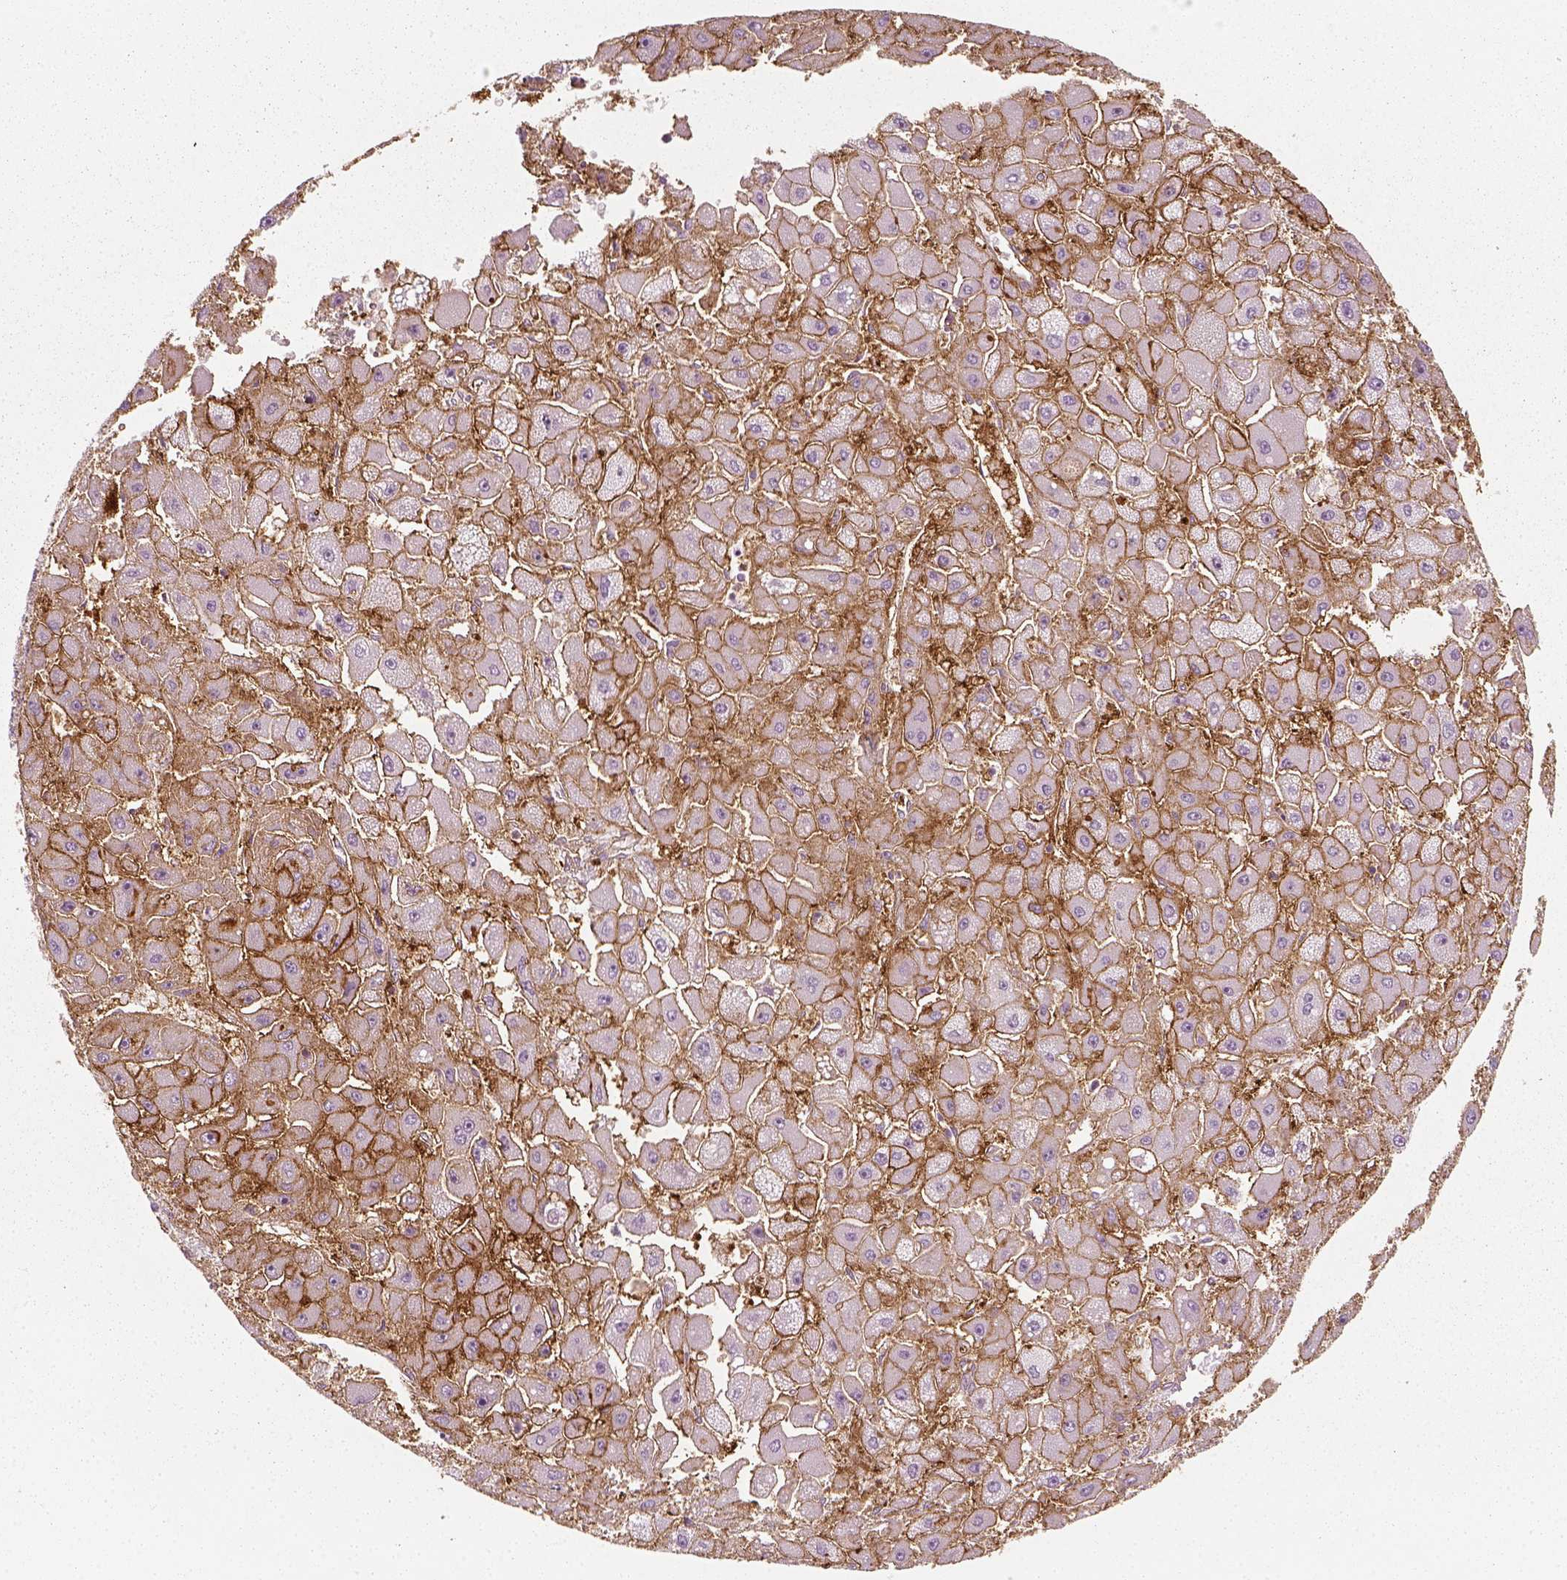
{"staining": {"intensity": "moderate", "quantity": ">75%", "location": "cytoplasmic/membranous"}, "tissue": "liver cancer", "cell_type": "Tumor cells", "image_type": "cancer", "snomed": [{"axis": "morphology", "description": "Carcinoma, Hepatocellular, NOS"}, {"axis": "topography", "description": "Liver"}], "caption": "Moderate cytoplasmic/membranous staining is appreciated in approximately >75% of tumor cells in liver cancer (hepatocellular carcinoma).", "gene": "NPTN", "patient": {"sex": "female", "age": 25}}